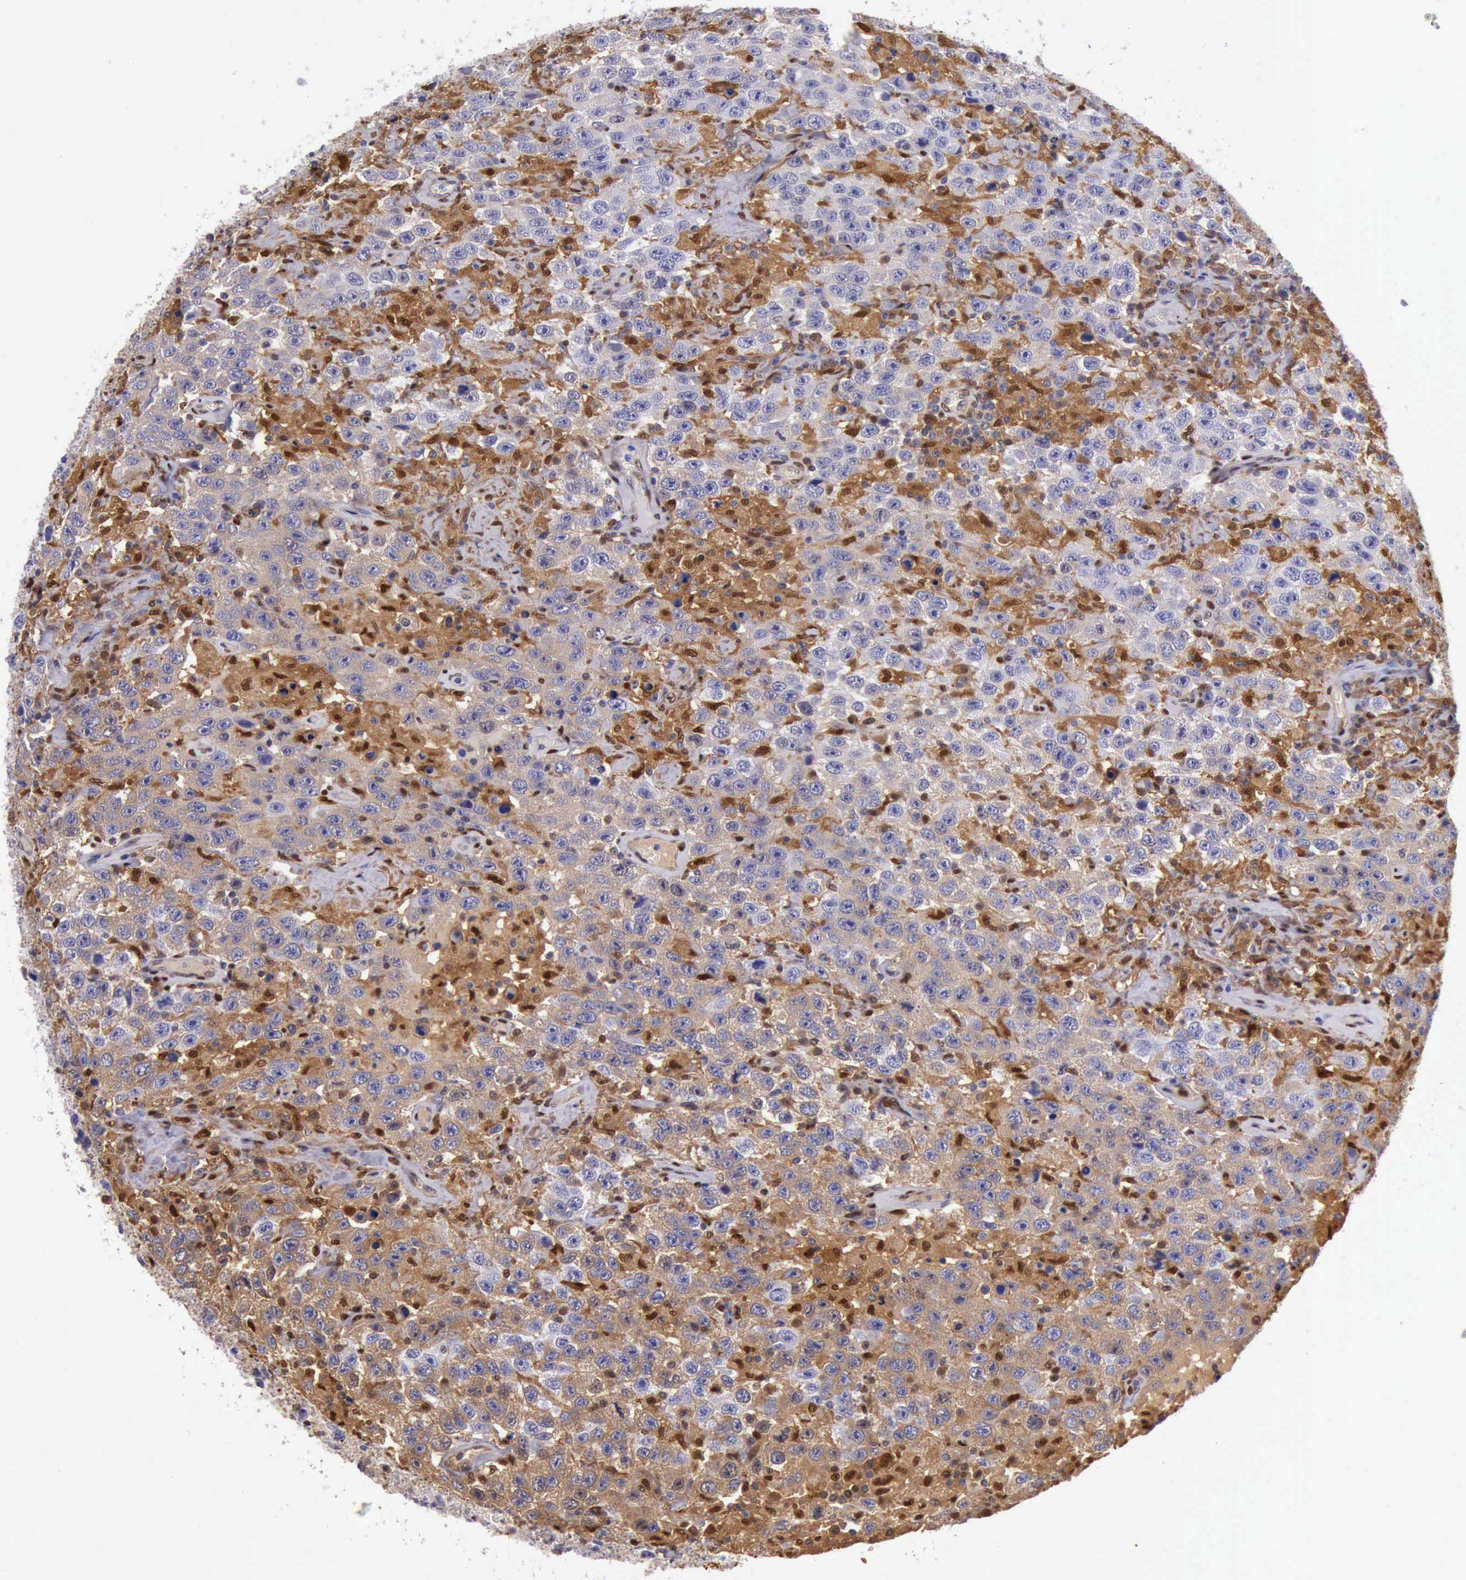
{"staining": {"intensity": "moderate", "quantity": "25%-75%", "location": "cytoplasmic/membranous,nuclear"}, "tissue": "testis cancer", "cell_type": "Tumor cells", "image_type": "cancer", "snomed": [{"axis": "morphology", "description": "Seminoma, NOS"}, {"axis": "topography", "description": "Testis"}], "caption": "The histopathology image exhibits a brown stain indicating the presence of a protein in the cytoplasmic/membranous and nuclear of tumor cells in testis cancer (seminoma).", "gene": "TYMP", "patient": {"sex": "male", "age": 41}}